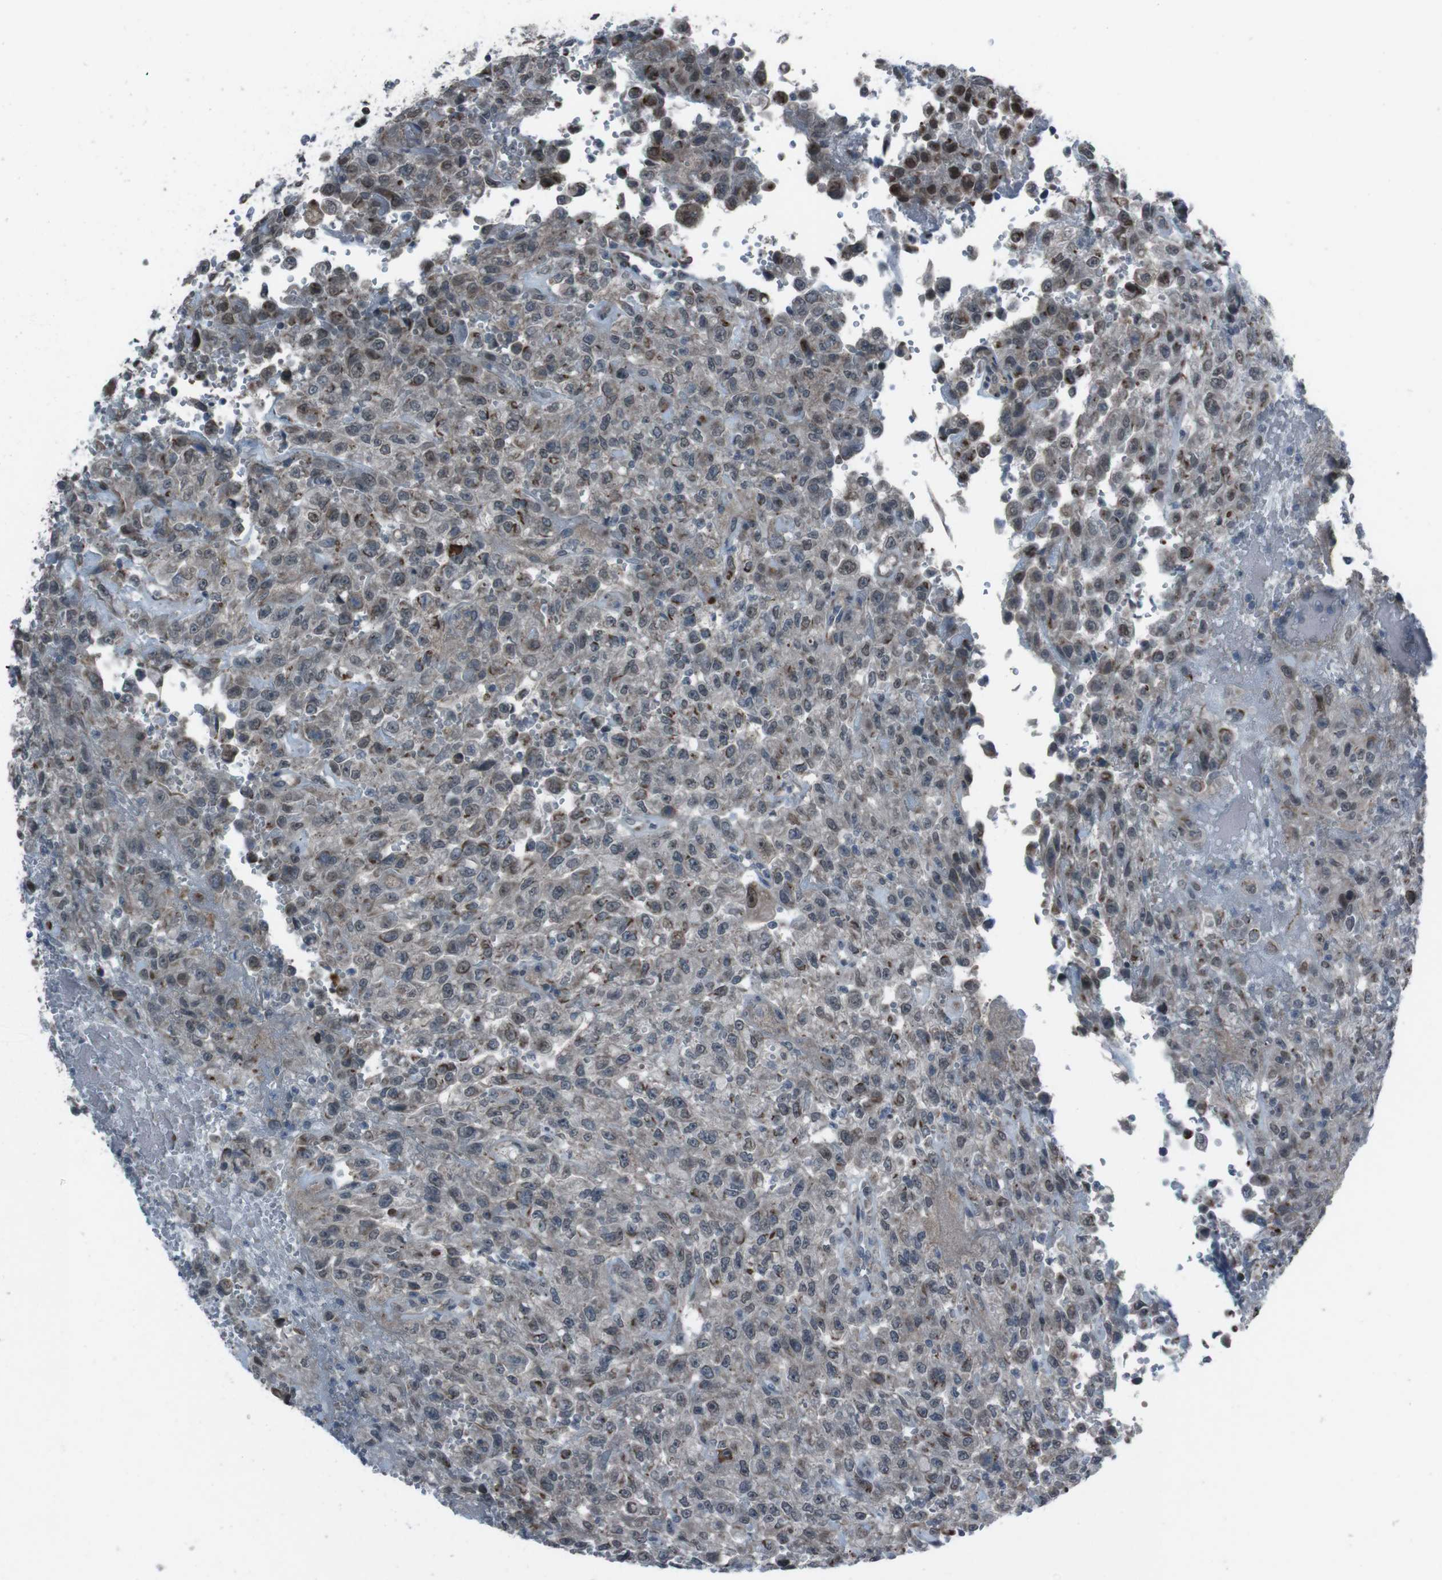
{"staining": {"intensity": "weak", "quantity": "<25%", "location": "nuclear"}, "tissue": "urothelial cancer", "cell_type": "Tumor cells", "image_type": "cancer", "snomed": [{"axis": "morphology", "description": "Urothelial carcinoma, High grade"}, {"axis": "topography", "description": "Urinary bladder"}], "caption": "DAB immunohistochemical staining of human urothelial cancer shows no significant positivity in tumor cells.", "gene": "SS18L1", "patient": {"sex": "male", "age": 46}}